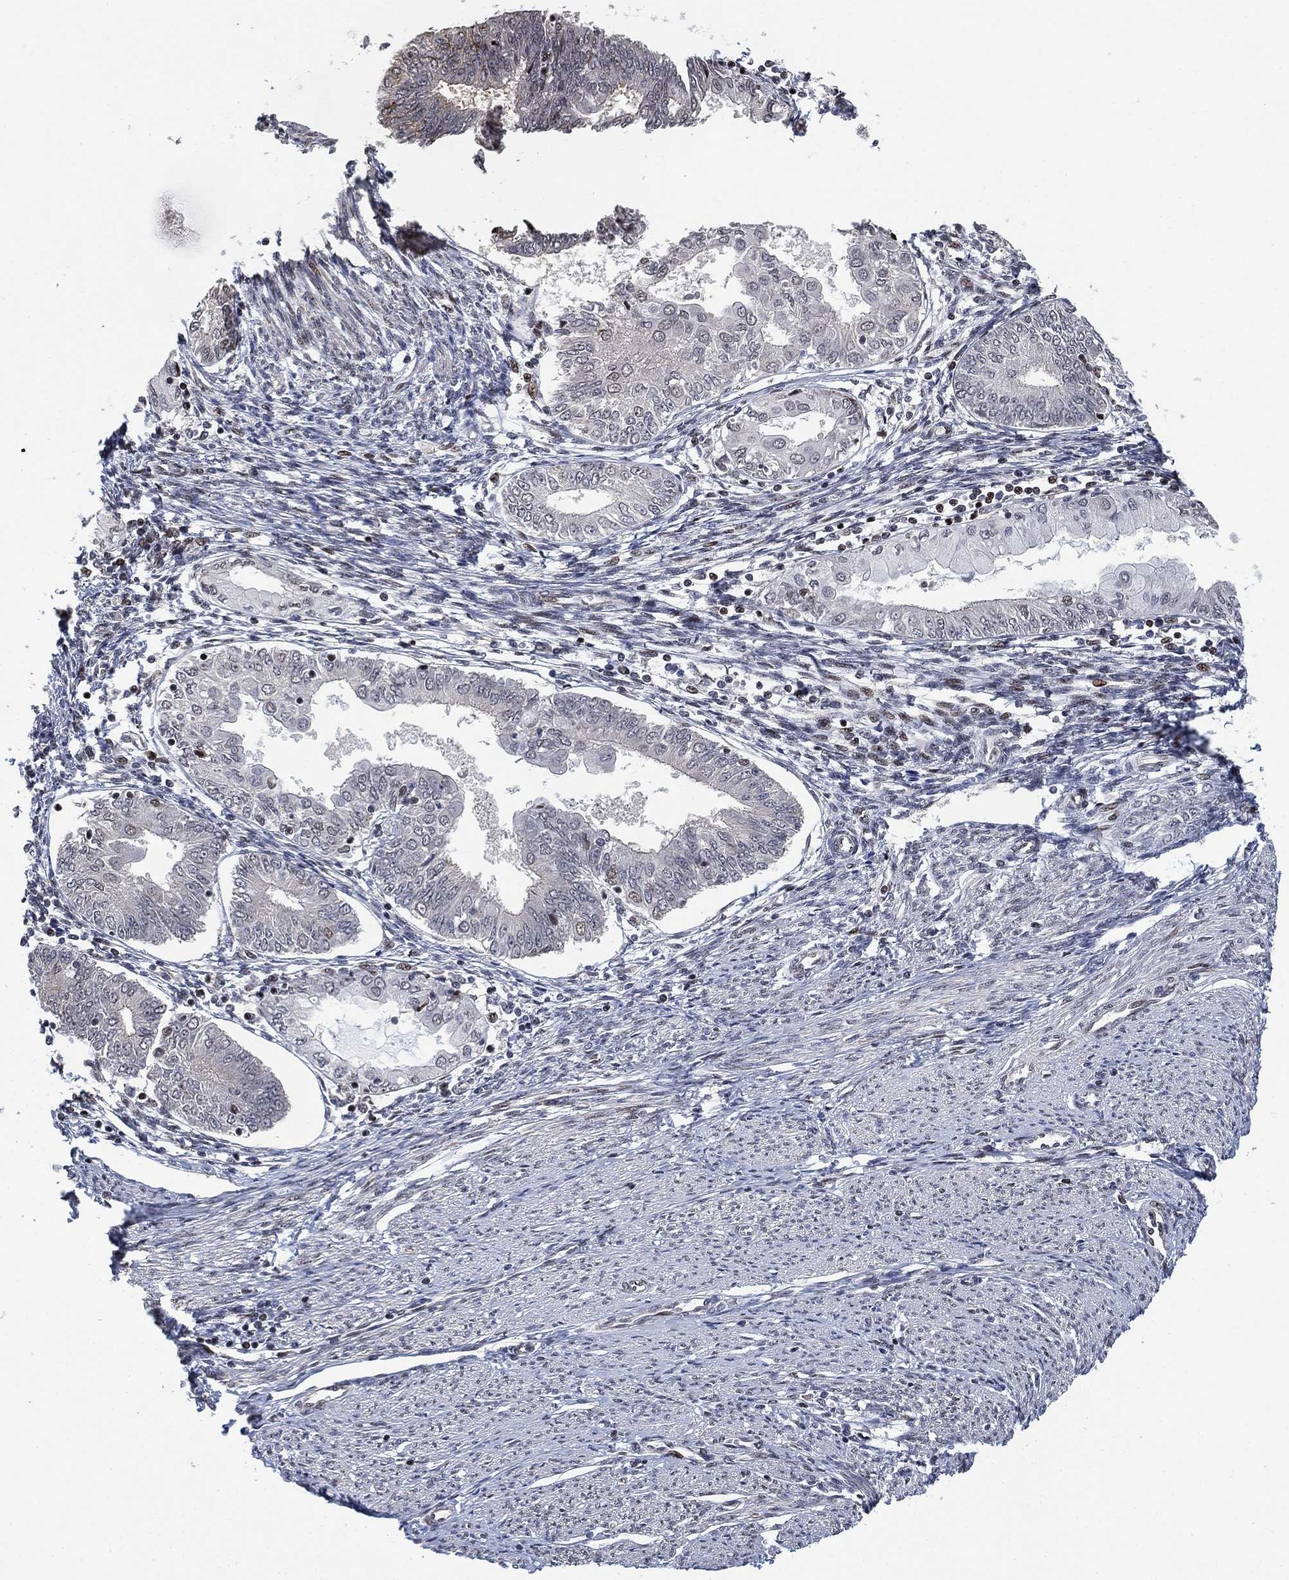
{"staining": {"intensity": "negative", "quantity": "none", "location": "none"}, "tissue": "endometrial cancer", "cell_type": "Tumor cells", "image_type": "cancer", "snomed": [{"axis": "morphology", "description": "Adenocarcinoma, NOS"}, {"axis": "topography", "description": "Endometrium"}], "caption": "Histopathology image shows no protein expression in tumor cells of endometrial cancer tissue. (DAB immunohistochemistry visualized using brightfield microscopy, high magnification).", "gene": "ZSCAN30", "patient": {"sex": "female", "age": 68}}